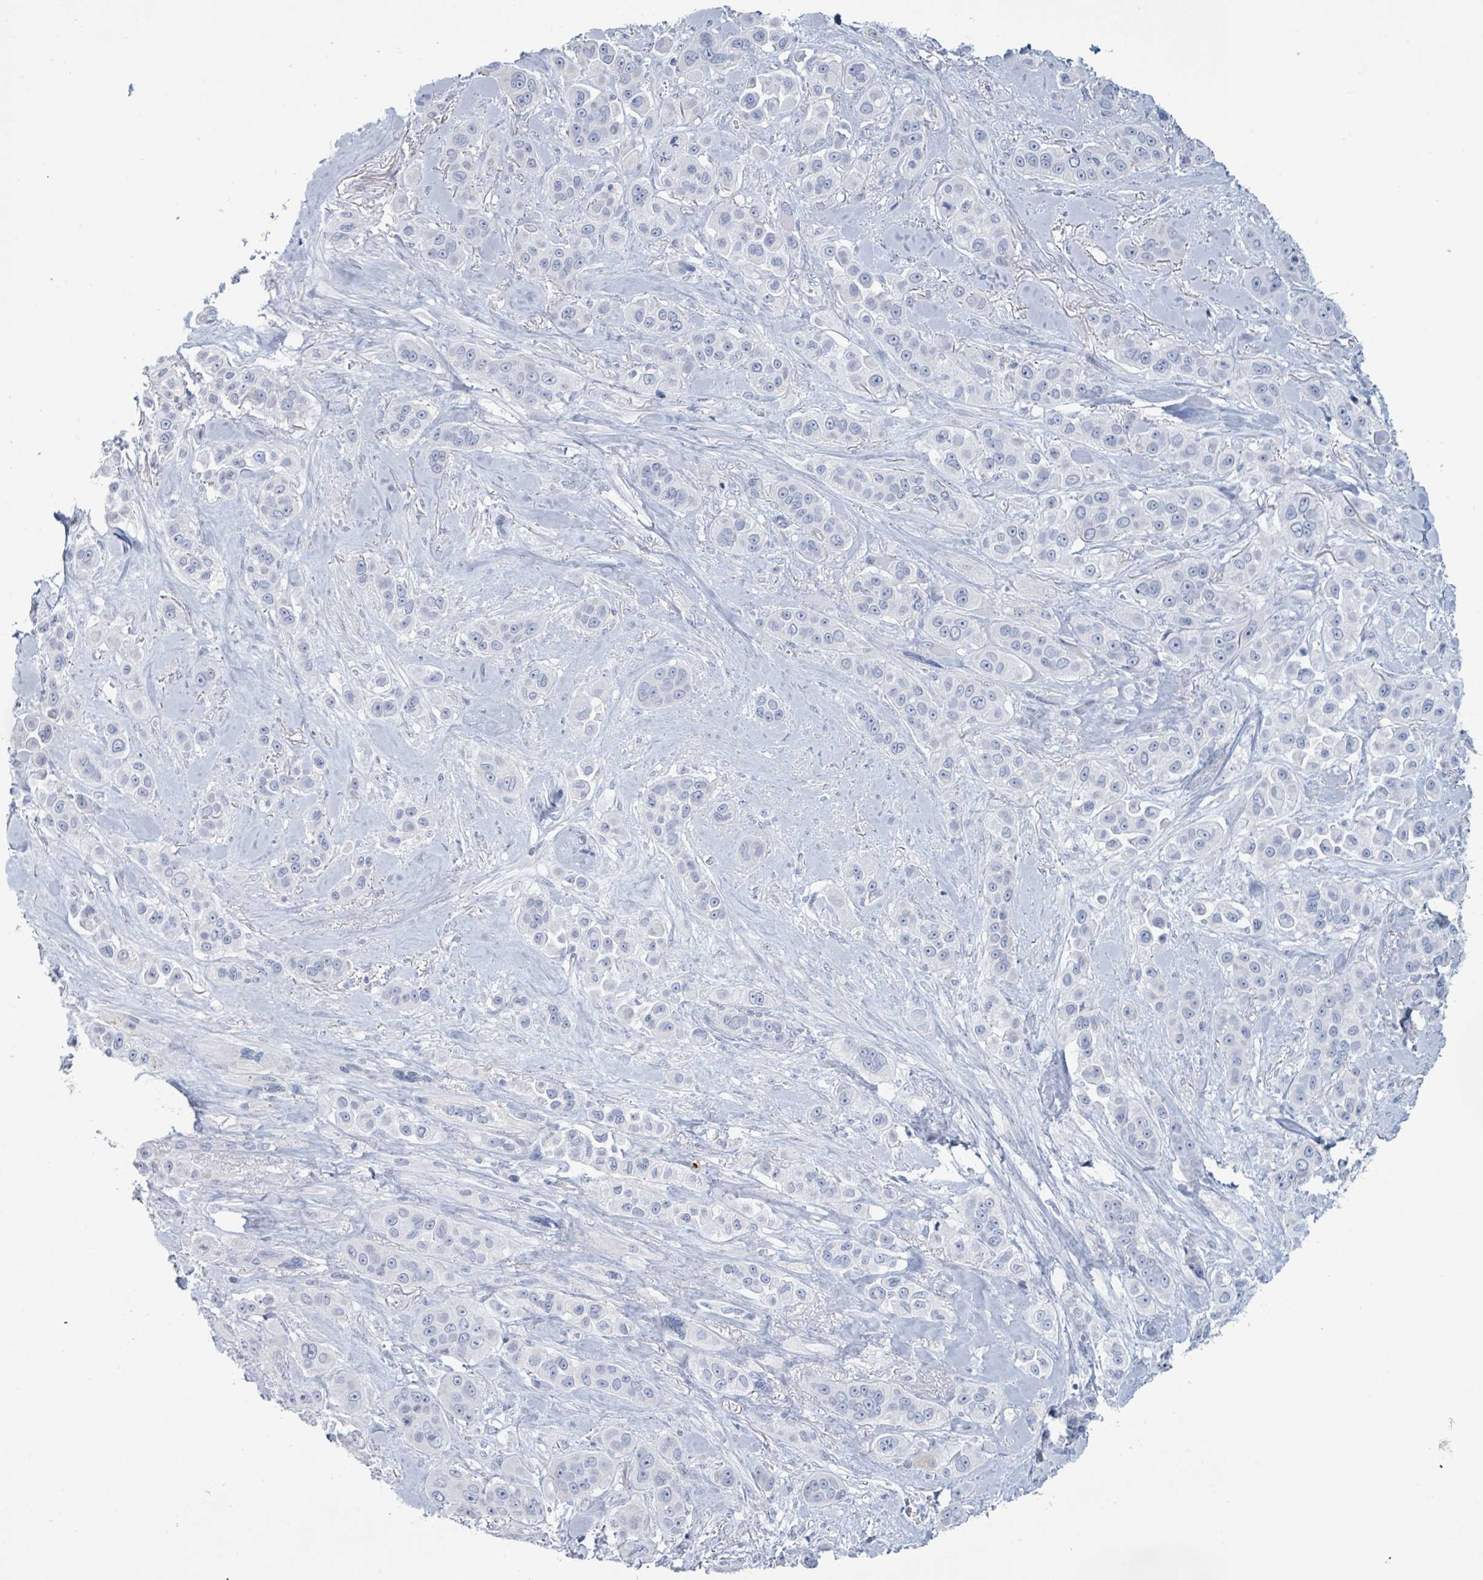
{"staining": {"intensity": "negative", "quantity": "none", "location": "none"}, "tissue": "skin cancer", "cell_type": "Tumor cells", "image_type": "cancer", "snomed": [{"axis": "morphology", "description": "Squamous cell carcinoma, NOS"}, {"axis": "topography", "description": "Skin"}], "caption": "There is no significant positivity in tumor cells of skin cancer.", "gene": "PGA3", "patient": {"sex": "male", "age": 67}}